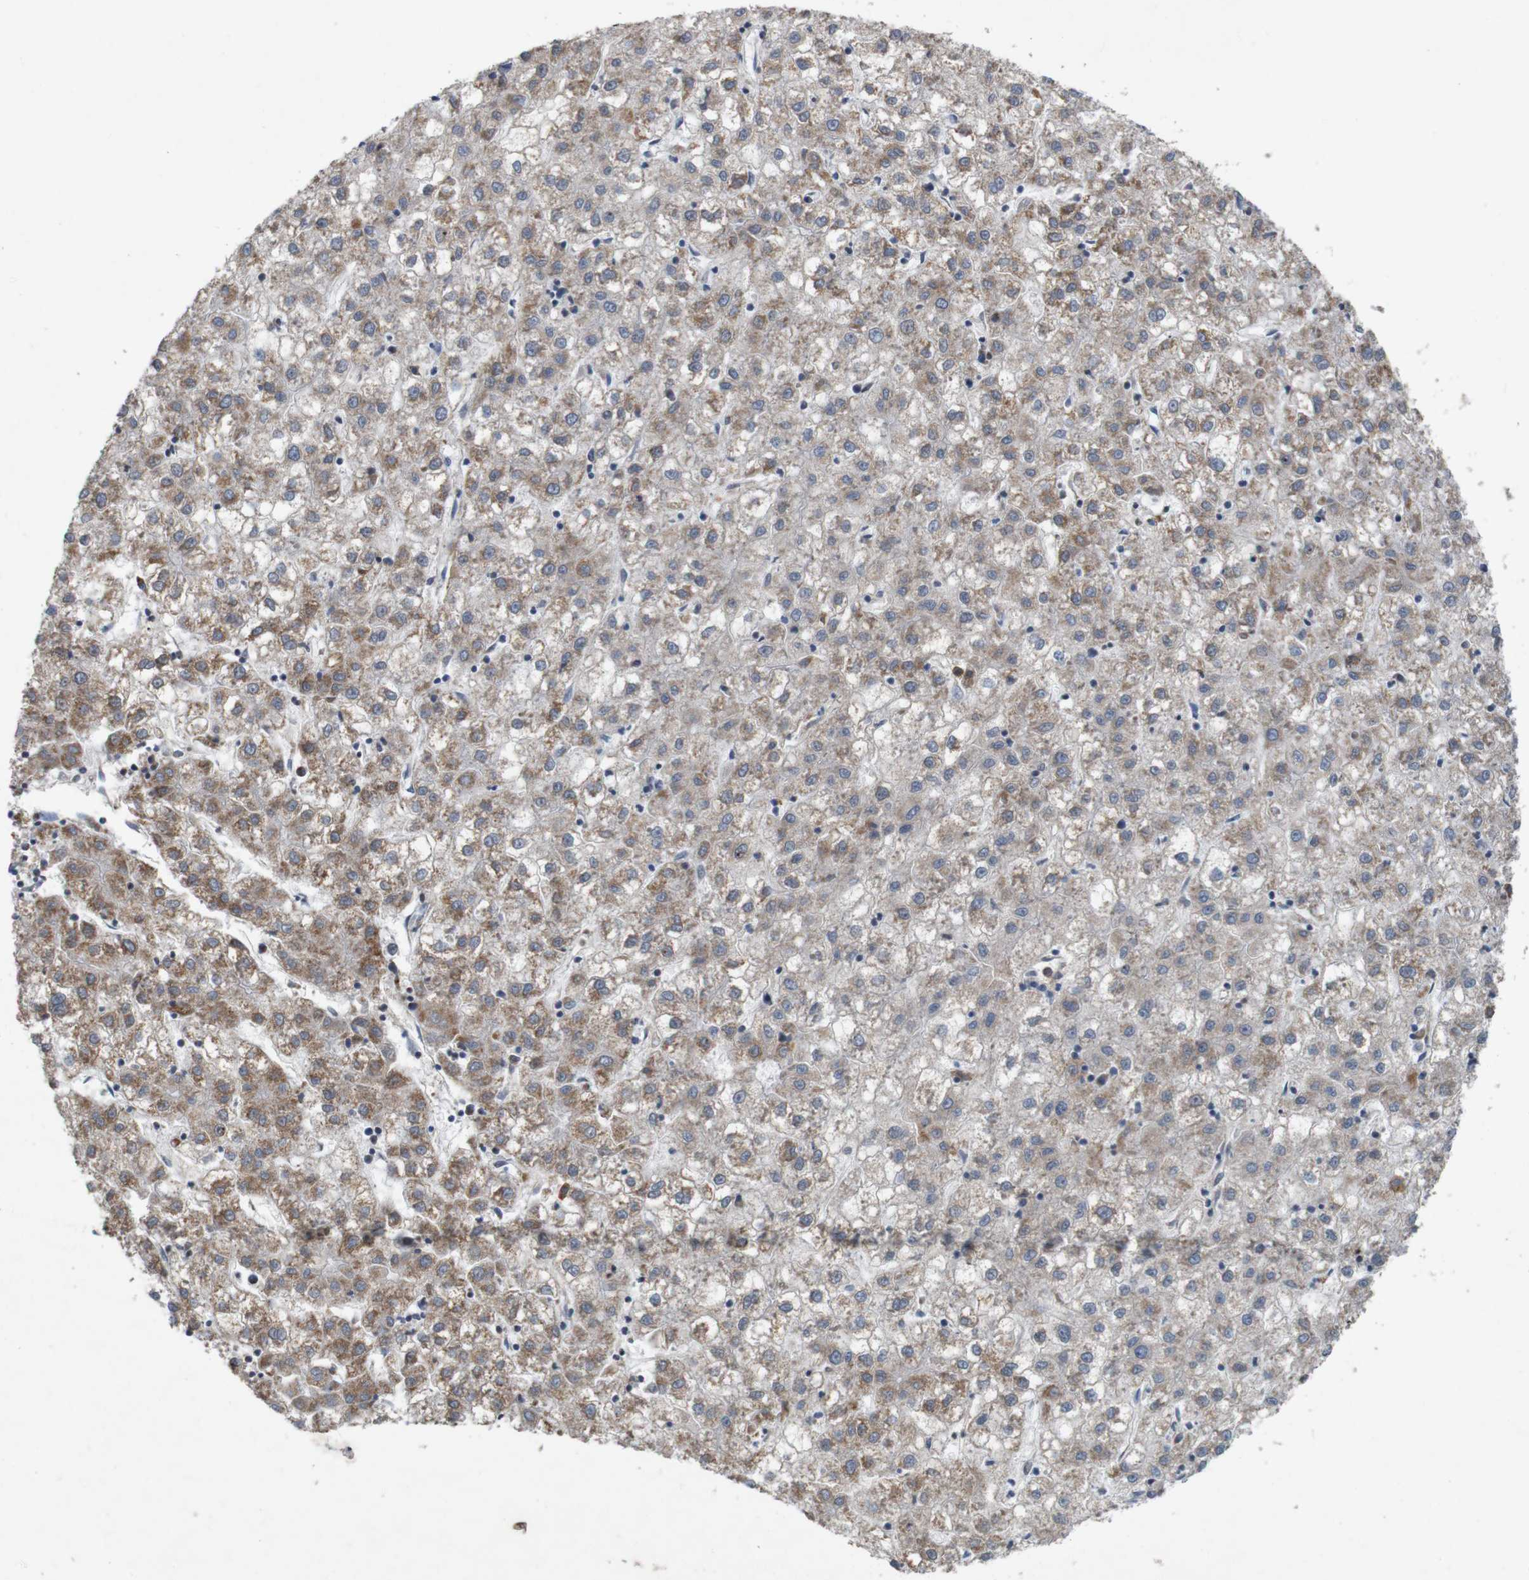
{"staining": {"intensity": "moderate", "quantity": "25%-75%", "location": "cytoplasmic/membranous"}, "tissue": "liver cancer", "cell_type": "Tumor cells", "image_type": "cancer", "snomed": [{"axis": "morphology", "description": "Carcinoma, Hepatocellular, NOS"}, {"axis": "topography", "description": "Liver"}], "caption": "Liver hepatocellular carcinoma tissue reveals moderate cytoplasmic/membranous staining in about 25%-75% of tumor cells", "gene": "SIGLEC8", "patient": {"sex": "male", "age": 72}}